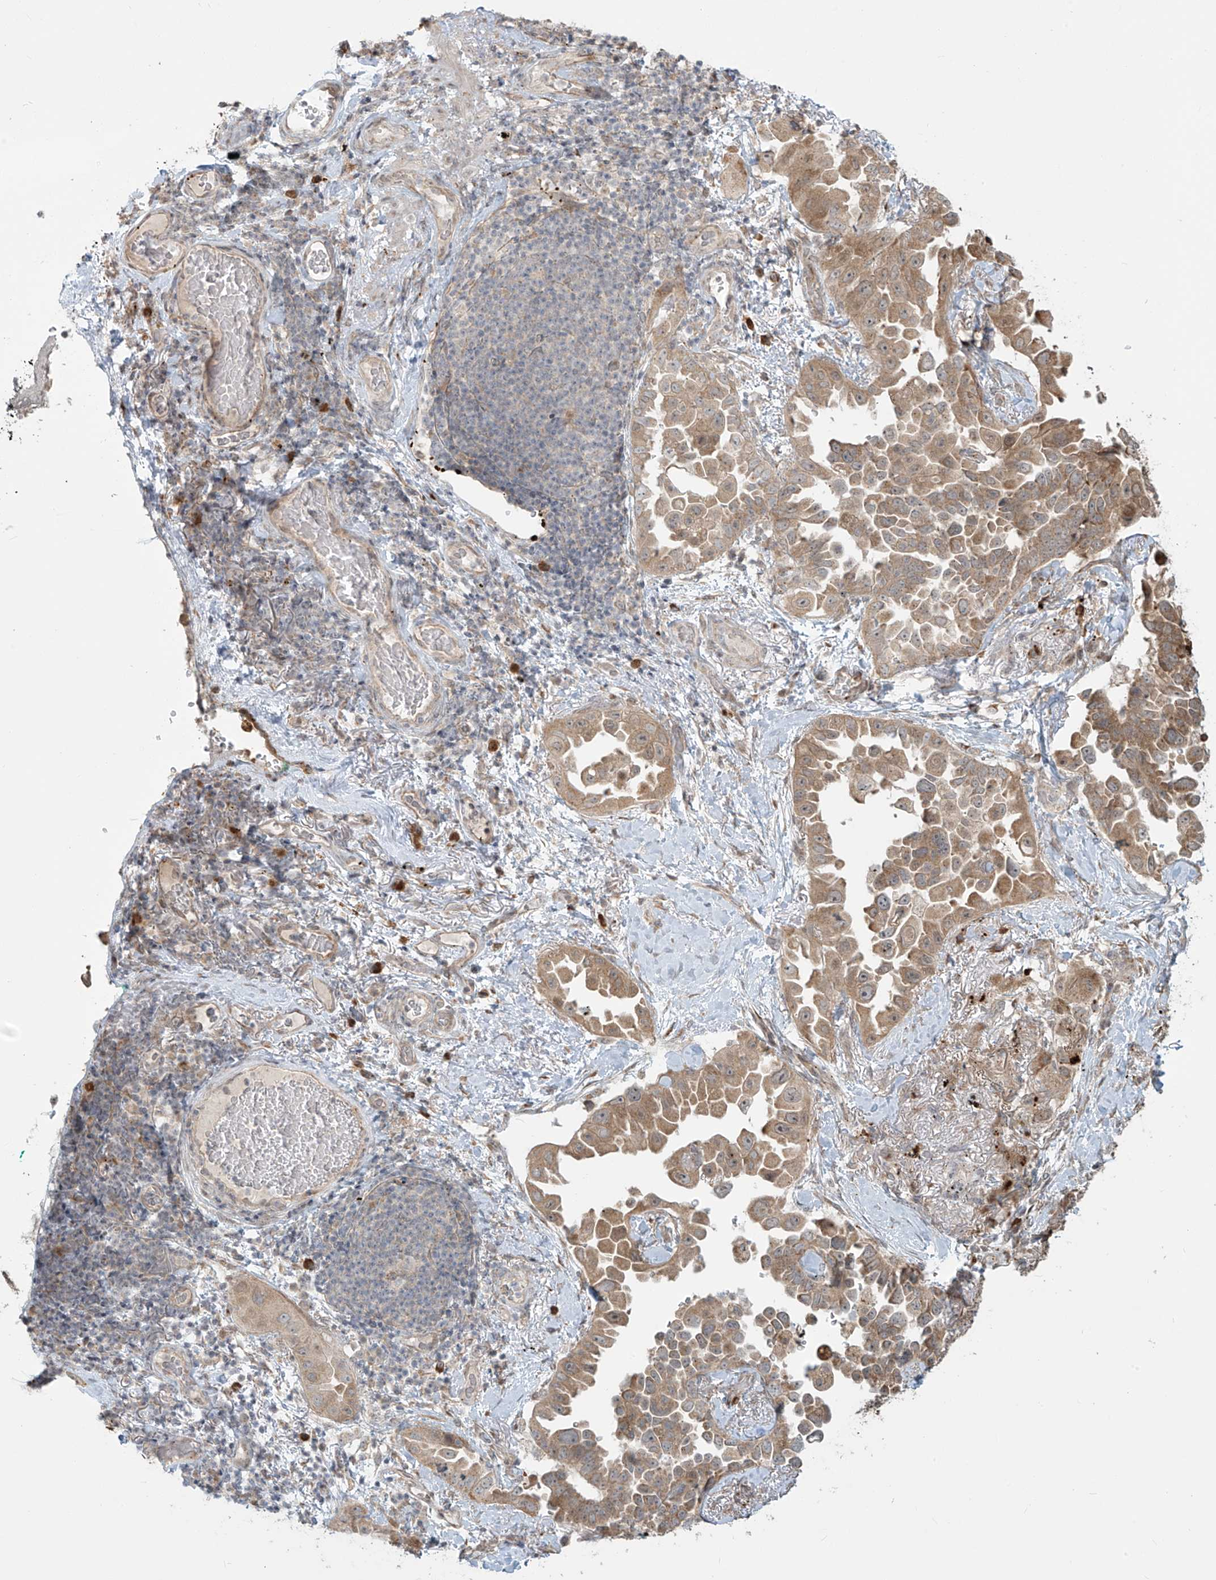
{"staining": {"intensity": "moderate", "quantity": ">75%", "location": "cytoplasmic/membranous"}, "tissue": "lung cancer", "cell_type": "Tumor cells", "image_type": "cancer", "snomed": [{"axis": "morphology", "description": "Adenocarcinoma, NOS"}, {"axis": "topography", "description": "Lung"}], "caption": "This is an image of immunohistochemistry staining of lung cancer, which shows moderate staining in the cytoplasmic/membranous of tumor cells.", "gene": "PLEKHM3", "patient": {"sex": "female", "age": 67}}